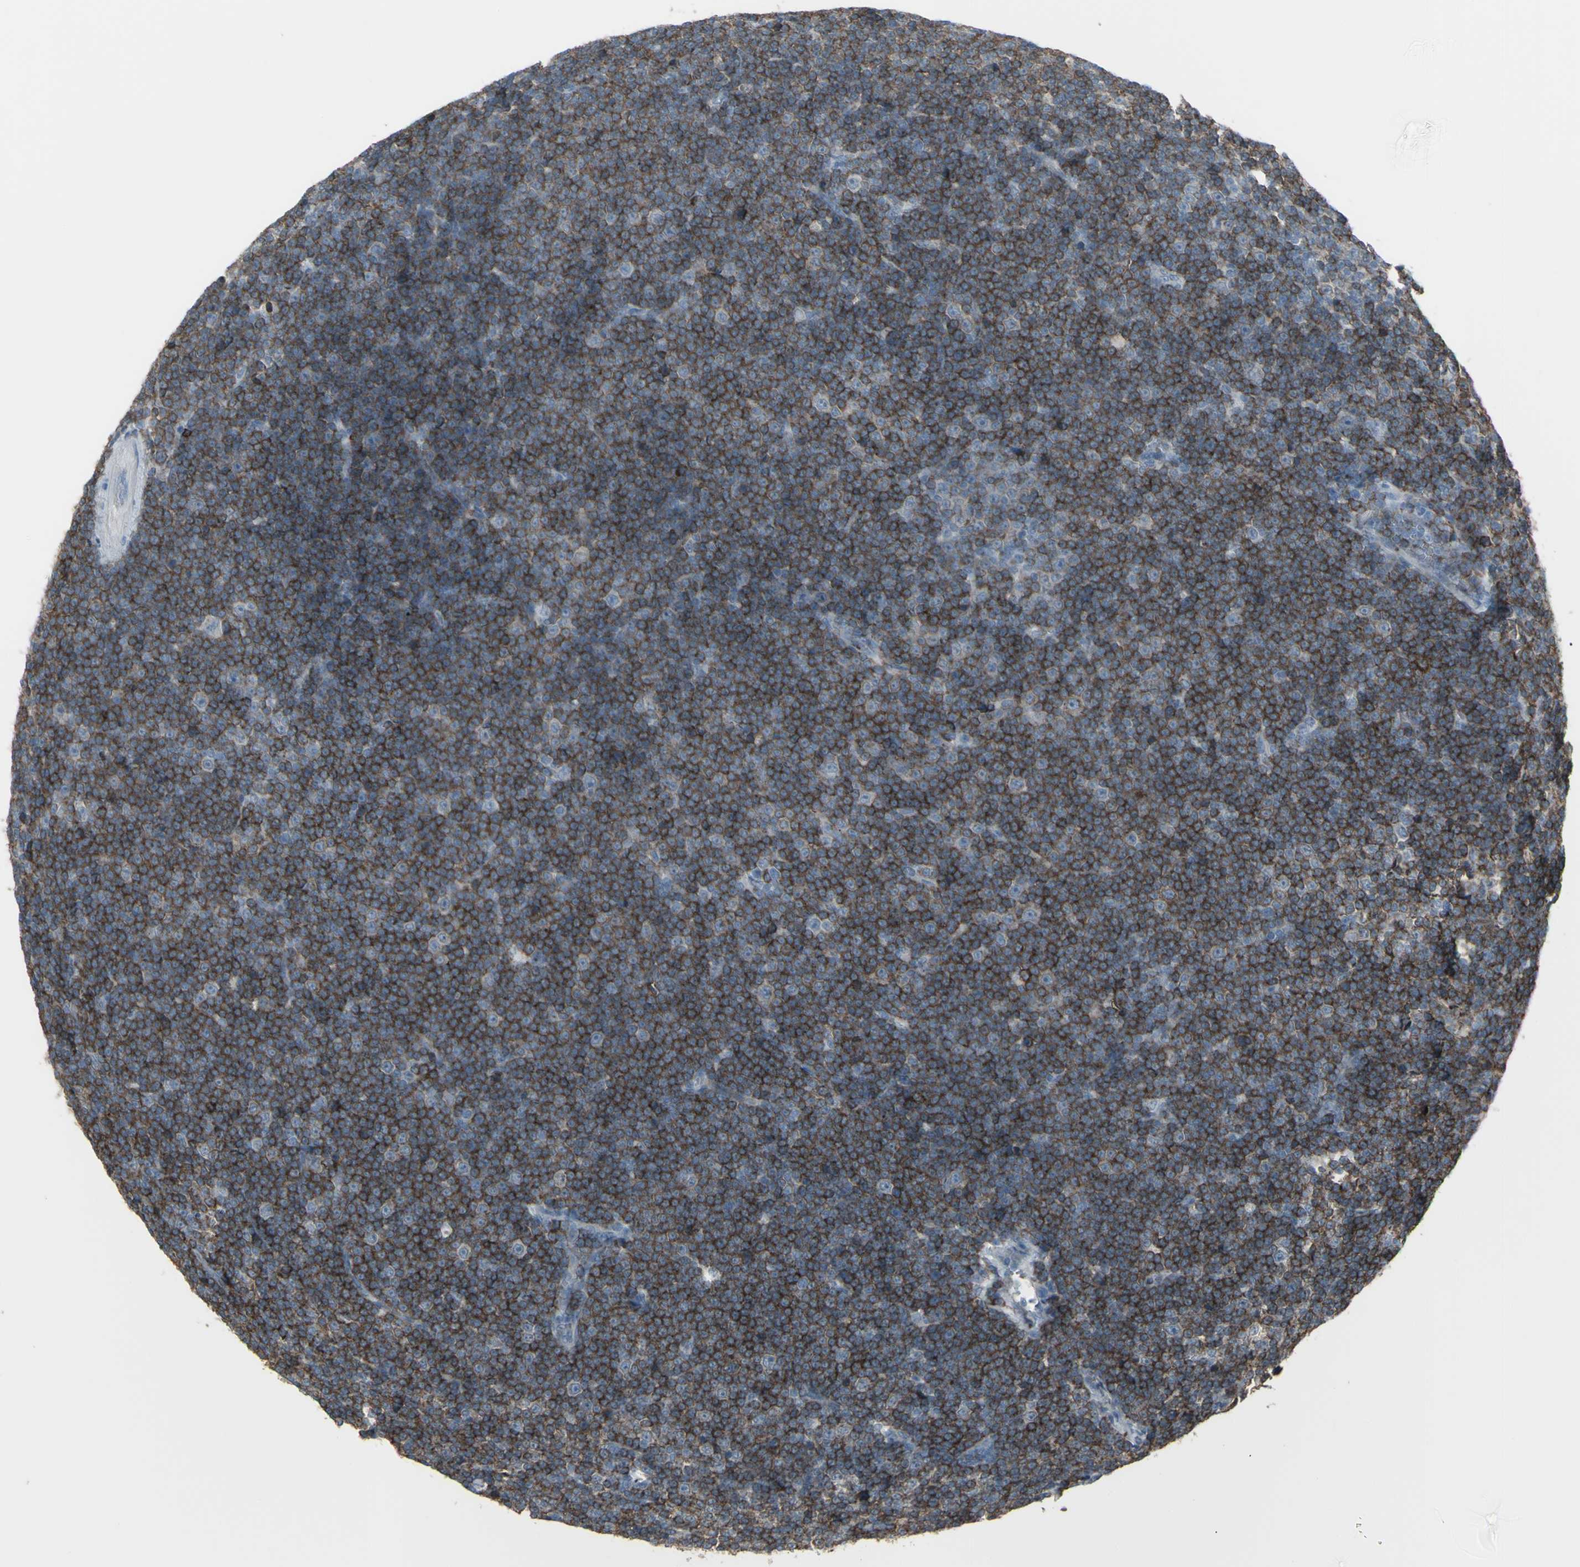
{"staining": {"intensity": "strong", "quantity": ">75%", "location": "cytoplasmic/membranous"}, "tissue": "lymphoma", "cell_type": "Tumor cells", "image_type": "cancer", "snomed": [{"axis": "morphology", "description": "Malignant lymphoma, non-Hodgkin's type, Low grade"}, {"axis": "topography", "description": "Lymph node"}], "caption": "A brown stain labels strong cytoplasmic/membranous positivity of a protein in malignant lymphoma, non-Hodgkin's type (low-grade) tumor cells. (DAB IHC with brightfield microscopy, high magnification).", "gene": "CD79B", "patient": {"sex": "female", "age": 67}}